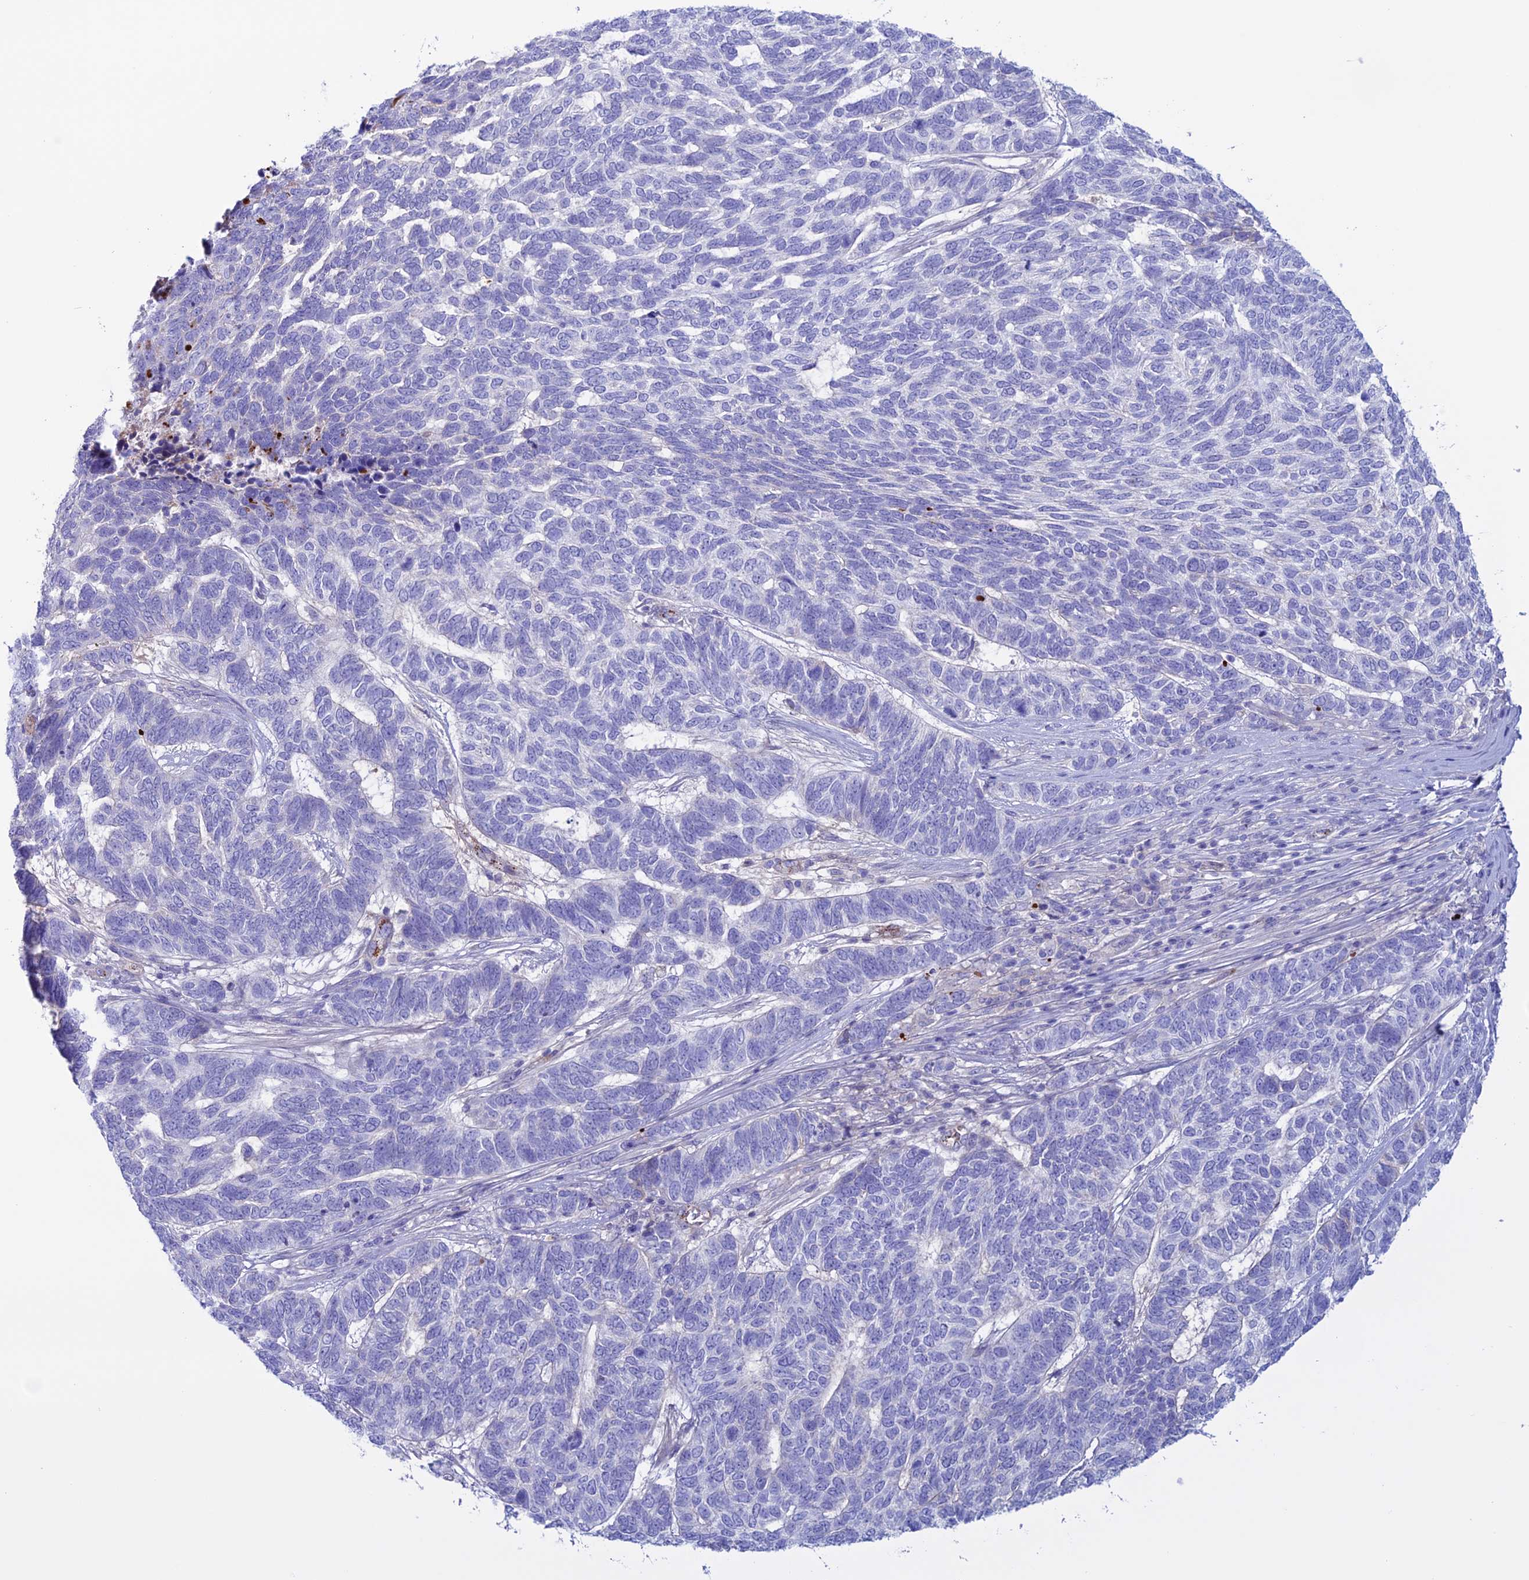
{"staining": {"intensity": "negative", "quantity": "none", "location": "none"}, "tissue": "skin cancer", "cell_type": "Tumor cells", "image_type": "cancer", "snomed": [{"axis": "morphology", "description": "Basal cell carcinoma"}, {"axis": "topography", "description": "Skin"}], "caption": "IHC micrograph of basal cell carcinoma (skin) stained for a protein (brown), which exhibits no staining in tumor cells. Nuclei are stained in blue.", "gene": "CDC42EP5", "patient": {"sex": "female", "age": 65}}